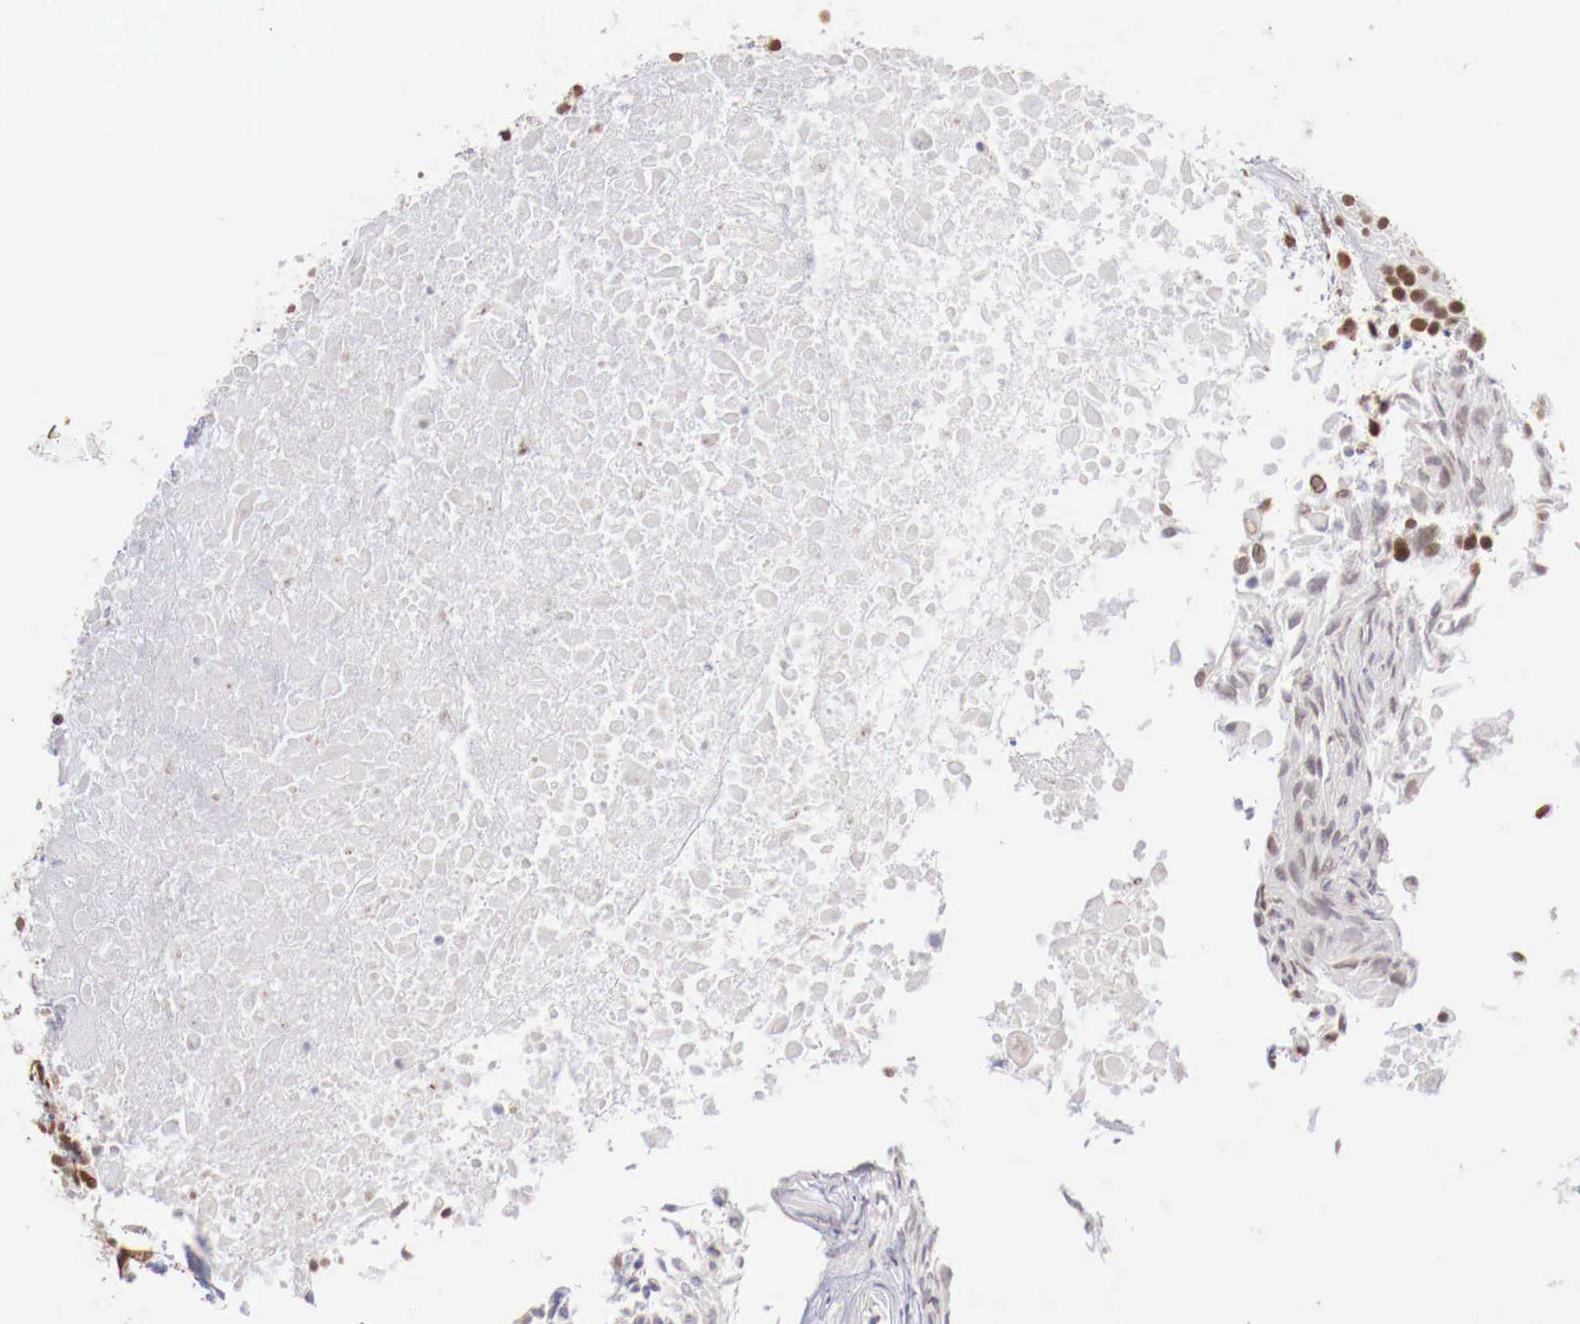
{"staining": {"intensity": "weak", "quantity": ">75%", "location": "nuclear"}, "tissue": "urothelial cancer", "cell_type": "Tumor cells", "image_type": "cancer", "snomed": [{"axis": "morphology", "description": "Urothelial carcinoma, High grade"}, {"axis": "topography", "description": "Urinary bladder"}], "caption": "Immunohistochemistry (DAB) staining of urothelial cancer shows weak nuclear protein positivity in approximately >75% of tumor cells.", "gene": "MAX", "patient": {"sex": "male", "age": 56}}